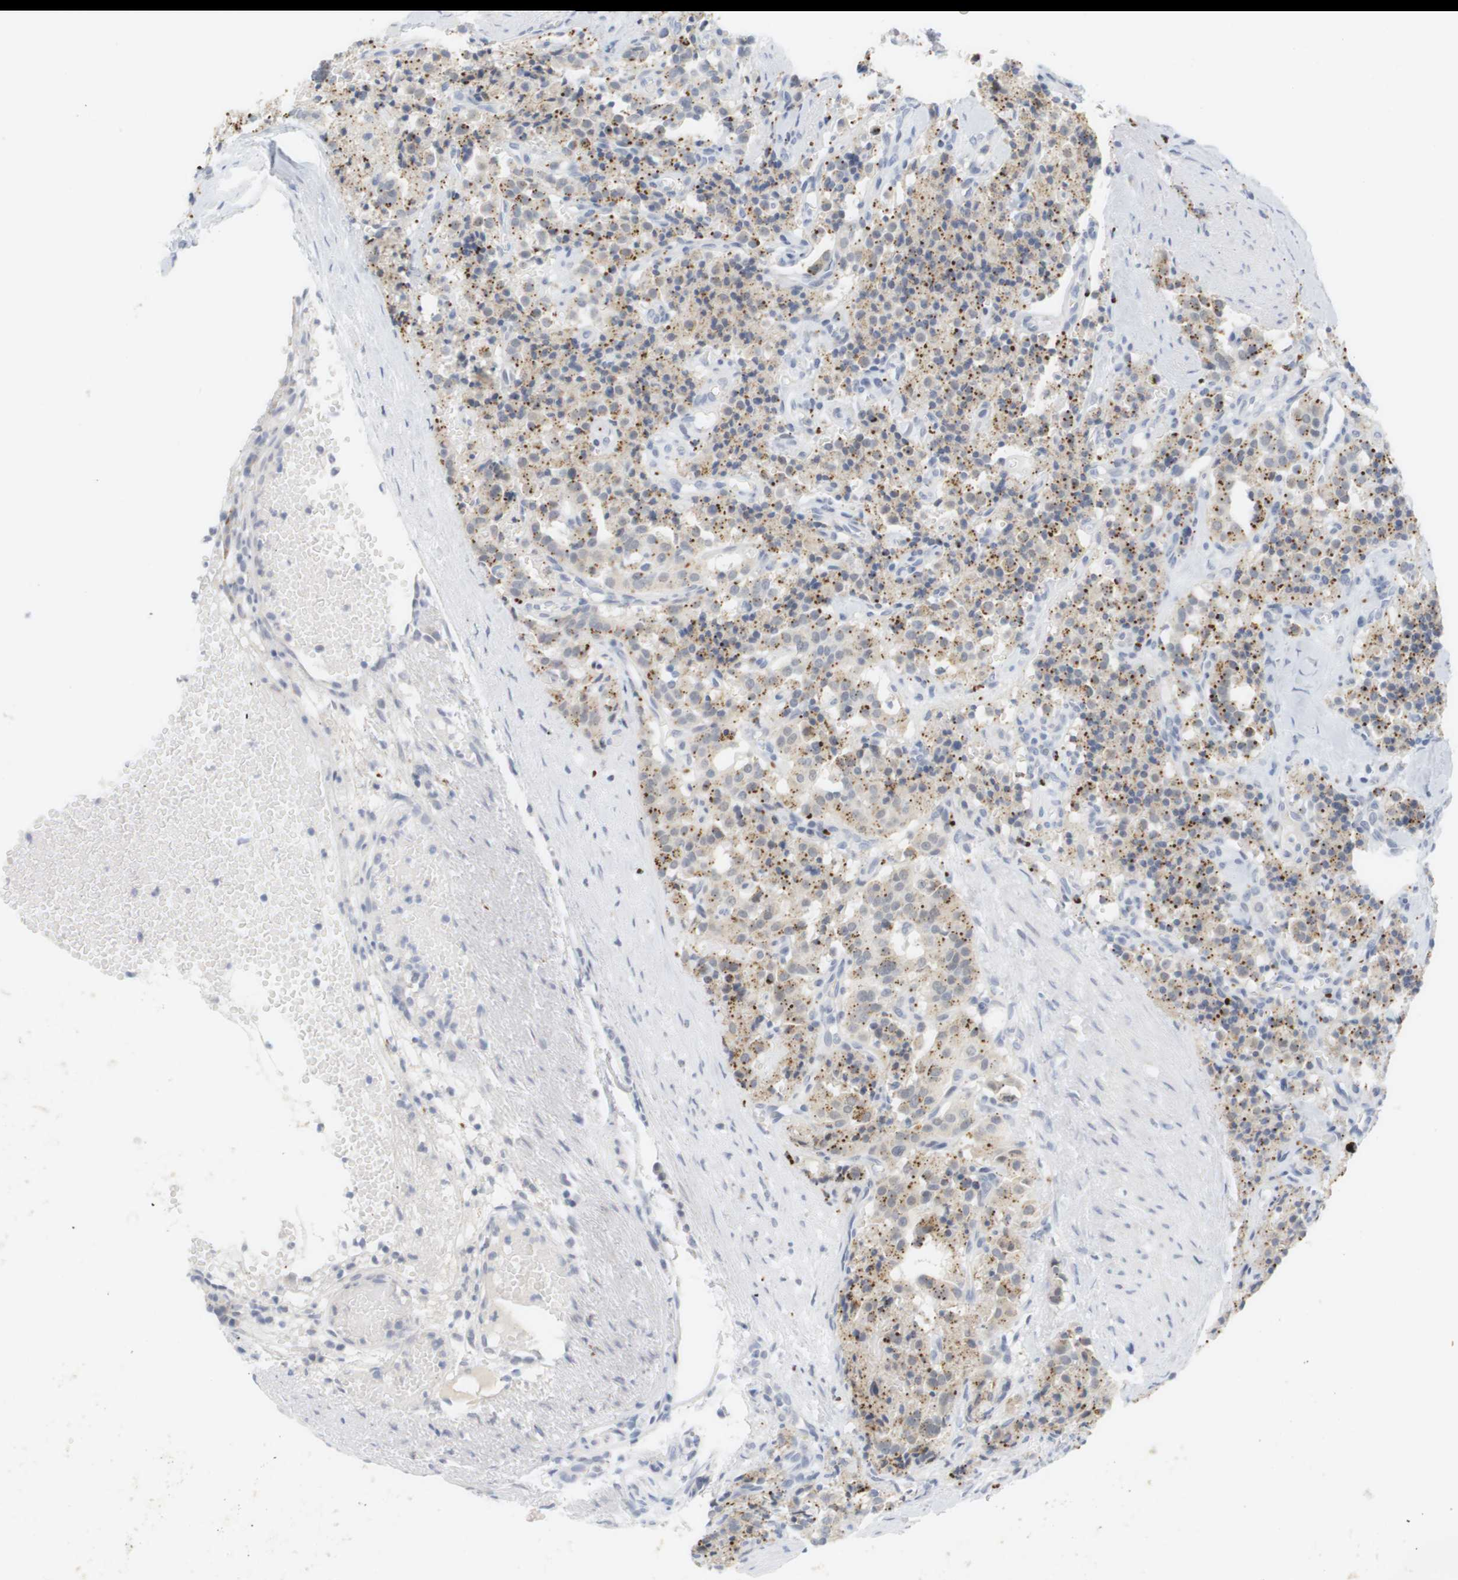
{"staining": {"intensity": "moderate", "quantity": ">75%", "location": "cytoplasmic/membranous"}, "tissue": "carcinoid", "cell_type": "Tumor cells", "image_type": "cancer", "snomed": [{"axis": "morphology", "description": "Carcinoid, malignant, NOS"}, {"axis": "topography", "description": "Lung"}], "caption": "An immunohistochemistry (IHC) histopathology image of neoplastic tissue is shown. Protein staining in brown highlights moderate cytoplasmic/membranous positivity in malignant carcinoid within tumor cells.", "gene": "YIPF1", "patient": {"sex": "male", "age": 30}}